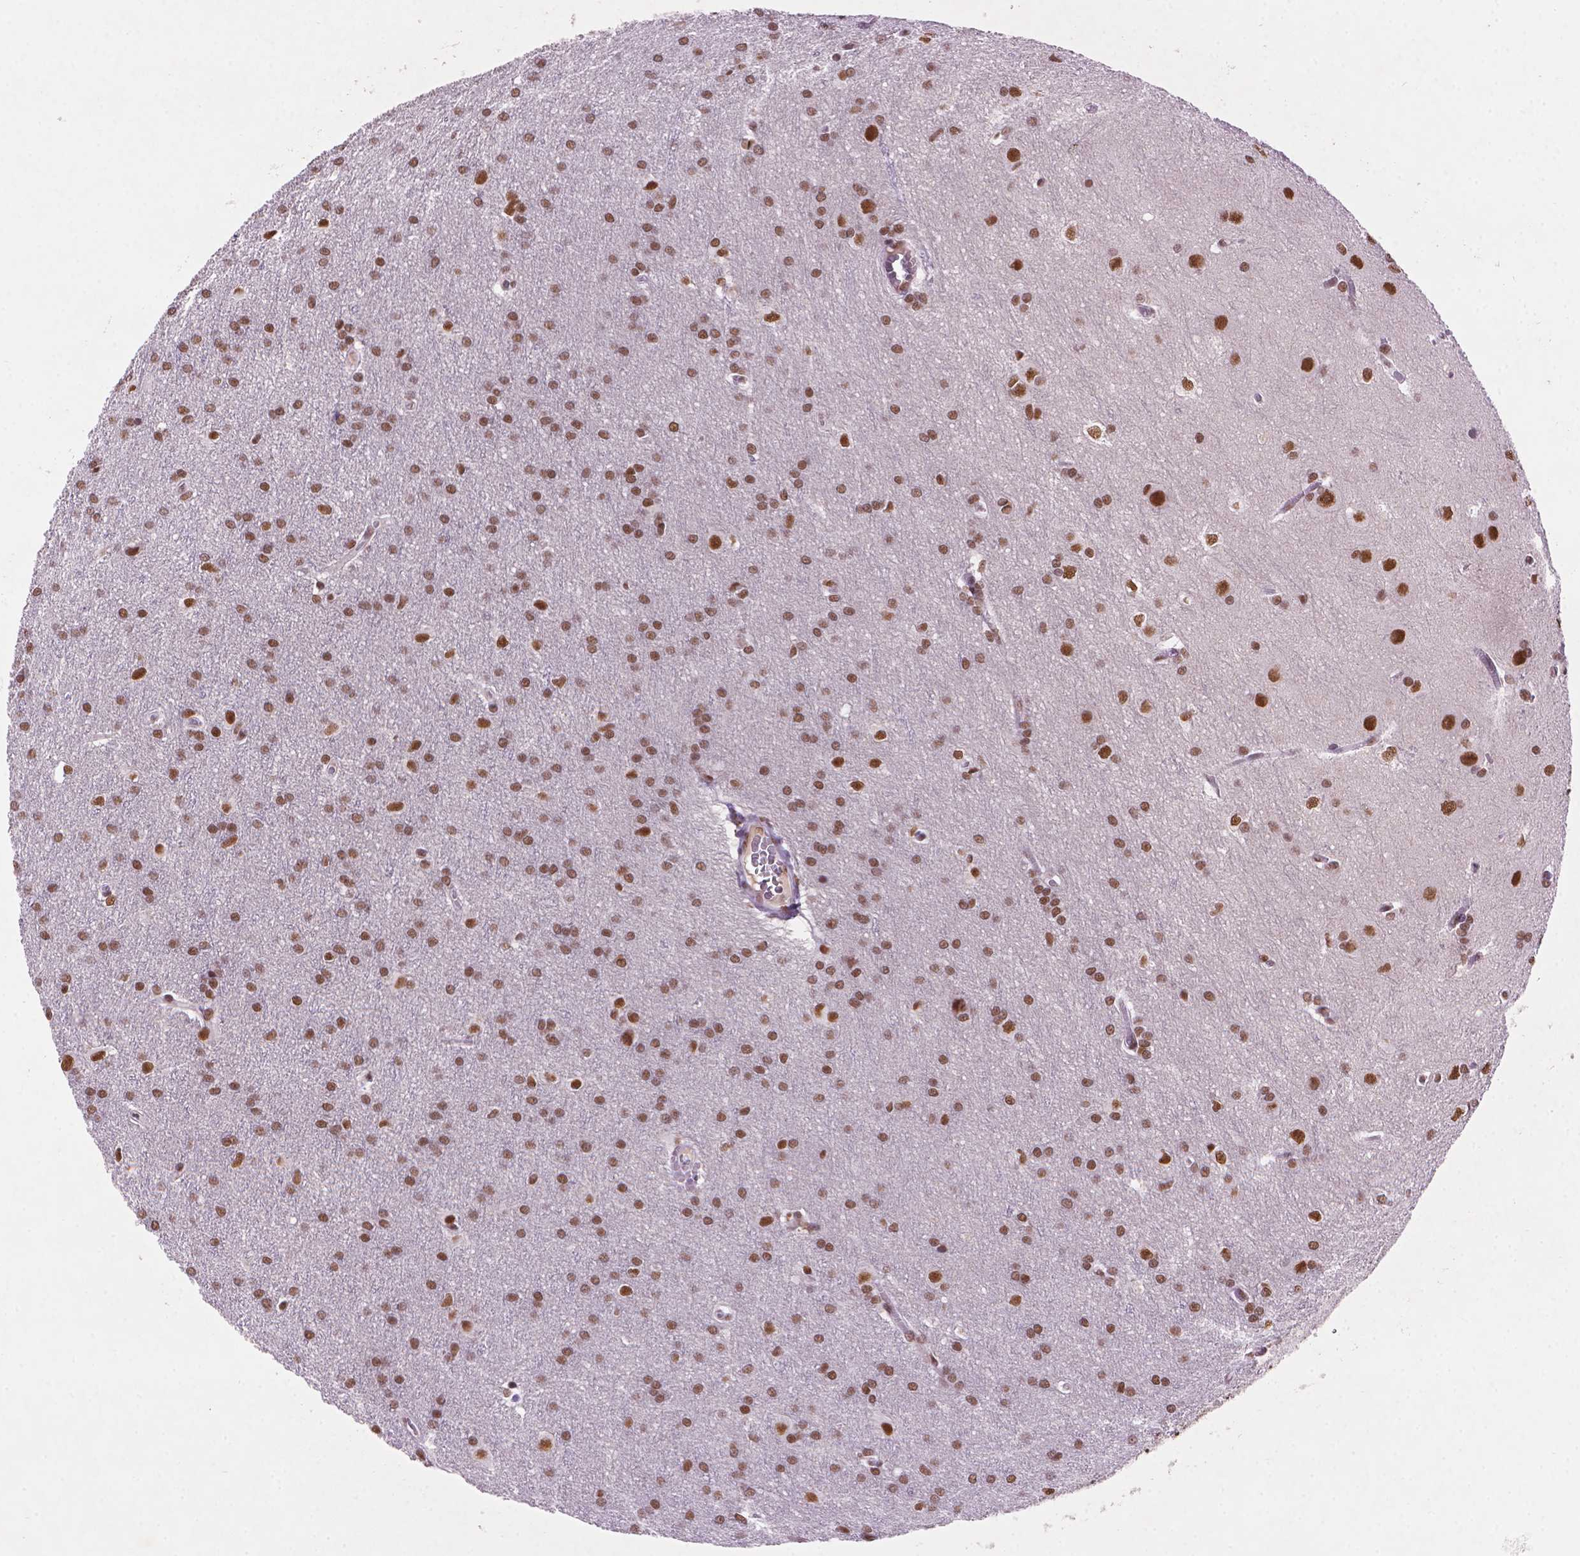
{"staining": {"intensity": "moderate", "quantity": ">75%", "location": "nuclear"}, "tissue": "glioma", "cell_type": "Tumor cells", "image_type": "cancer", "snomed": [{"axis": "morphology", "description": "Glioma, malignant, Low grade"}, {"axis": "topography", "description": "Brain"}], "caption": "Moderate nuclear expression is identified in about >75% of tumor cells in malignant low-grade glioma.", "gene": "RPA4", "patient": {"sex": "female", "age": 32}}